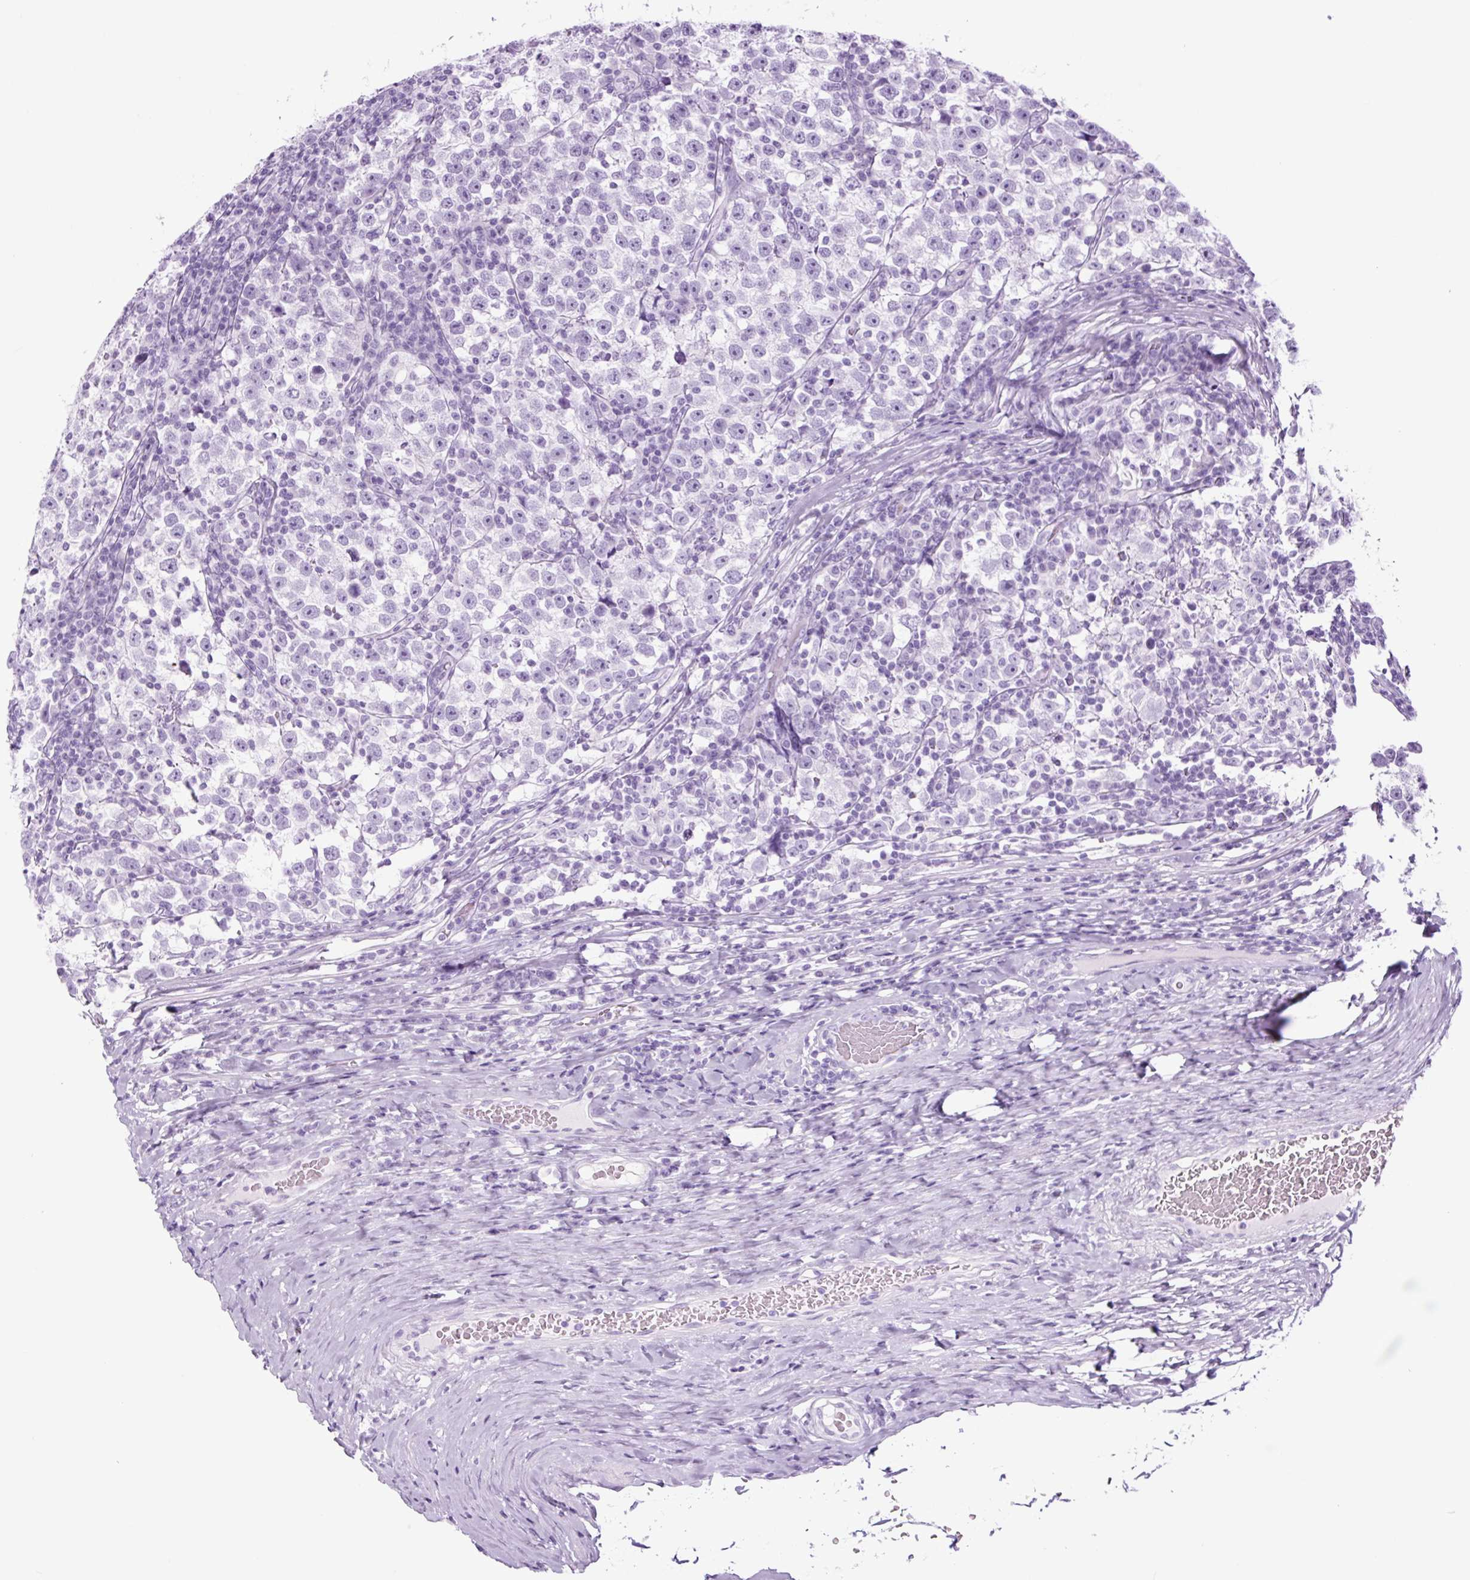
{"staining": {"intensity": "negative", "quantity": "none", "location": "none"}, "tissue": "testis cancer", "cell_type": "Tumor cells", "image_type": "cancer", "snomed": [{"axis": "morphology", "description": "Normal tissue, NOS"}, {"axis": "morphology", "description": "Seminoma, NOS"}, {"axis": "topography", "description": "Testis"}], "caption": "Immunohistochemistry image of neoplastic tissue: human seminoma (testis) stained with DAB exhibits no significant protein positivity in tumor cells.", "gene": "TFF2", "patient": {"sex": "male", "age": 43}}